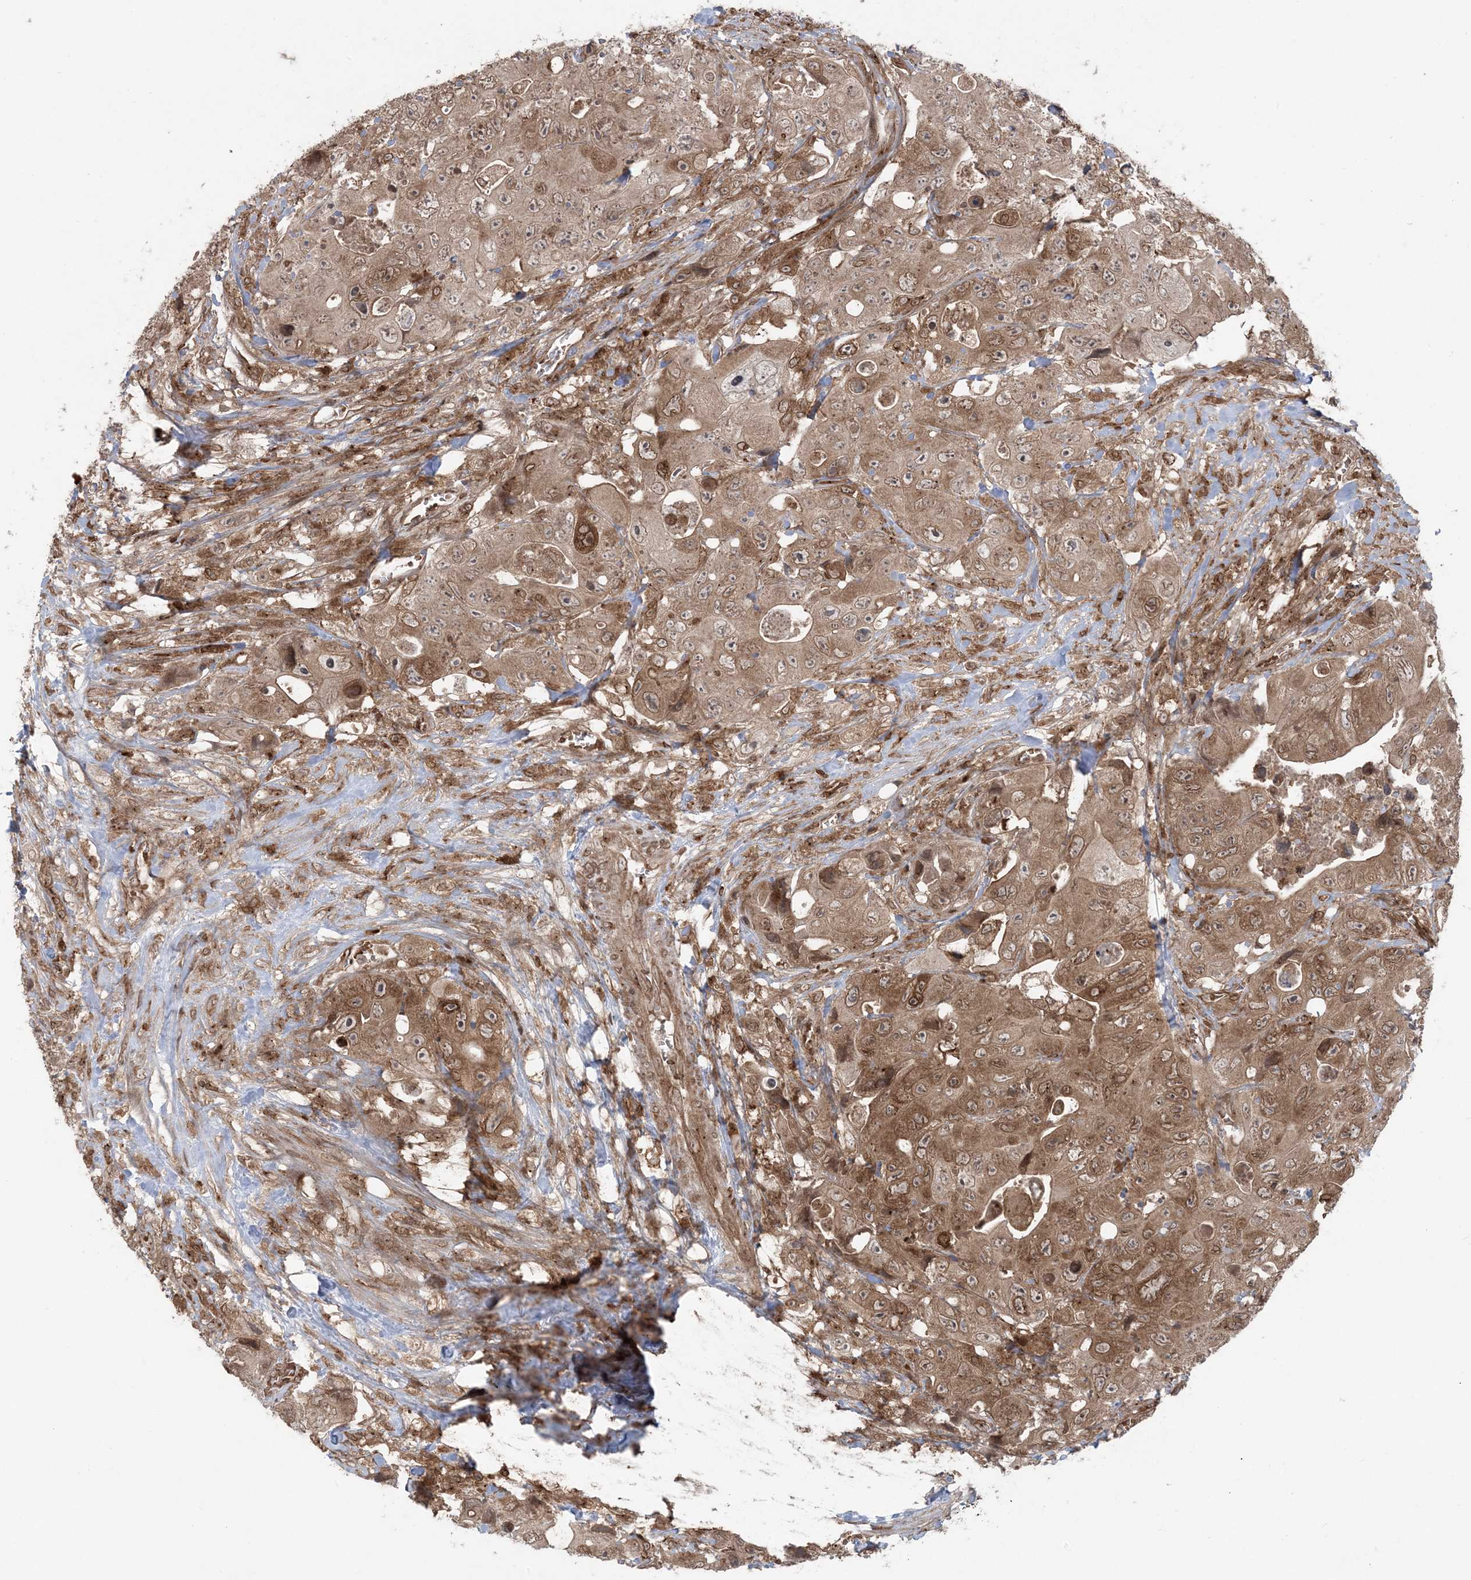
{"staining": {"intensity": "moderate", "quantity": ">75%", "location": "cytoplasmic/membranous"}, "tissue": "colorectal cancer", "cell_type": "Tumor cells", "image_type": "cancer", "snomed": [{"axis": "morphology", "description": "Adenocarcinoma, NOS"}, {"axis": "topography", "description": "Colon"}], "caption": "Immunohistochemistry (IHC) image of human colorectal cancer (adenocarcinoma) stained for a protein (brown), which shows medium levels of moderate cytoplasmic/membranous staining in approximately >75% of tumor cells.", "gene": "DDX19B", "patient": {"sex": "female", "age": 46}}